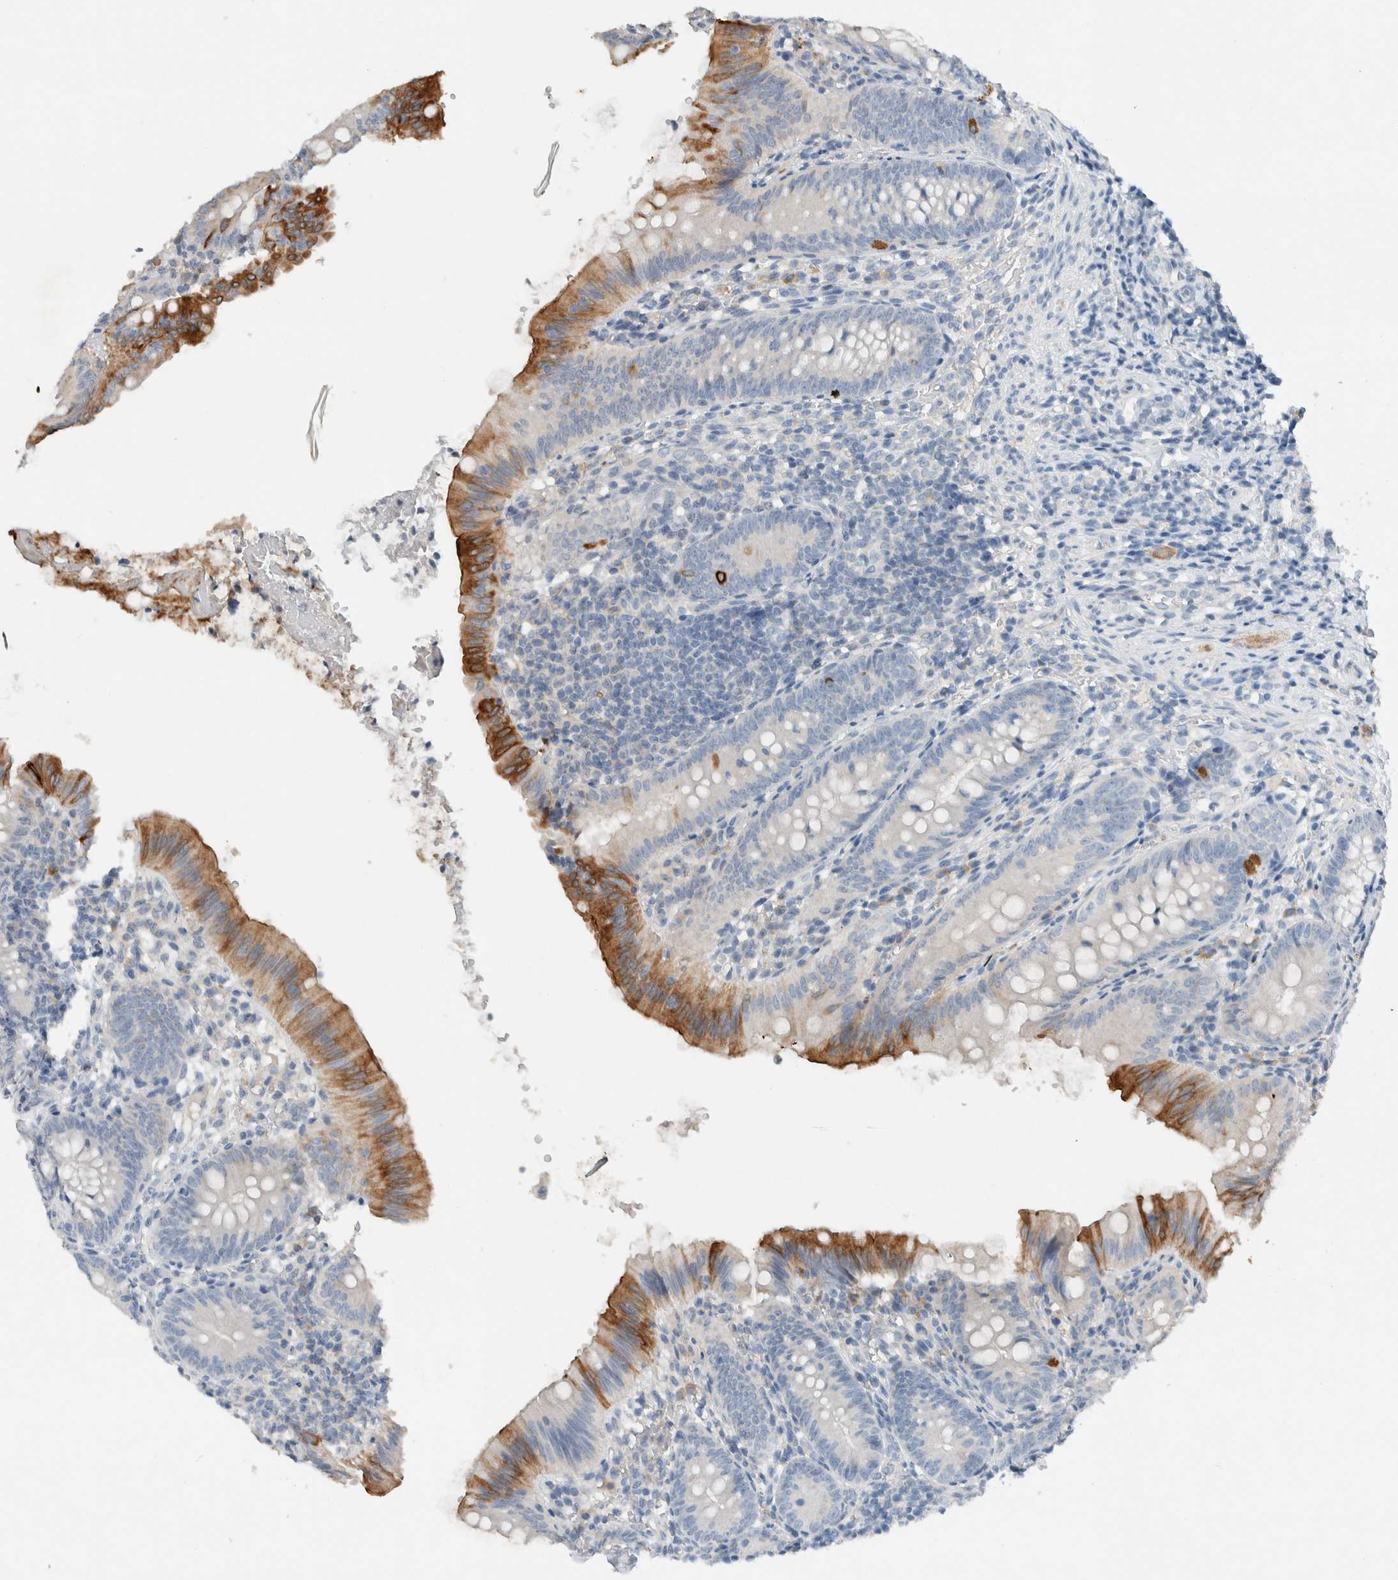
{"staining": {"intensity": "moderate", "quantity": "<25%", "location": "cytoplasmic/membranous"}, "tissue": "appendix", "cell_type": "Glandular cells", "image_type": "normal", "snomed": [{"axis": "morphology", "description": "Normal tissue, NOS"}, {"axis": "topography", "description": "Appendix"}], "caption": "Appendix stained for a protein displays moderate cytoplasmic/membranous positivity in glandular cells. The protein of interest is stained brown, and the nuclei are stained in blue (DAB IHC with brightfield microscopy, high magnification).", "gene": "DUOX1", "patient": {"sex": "male", "age": 1}}